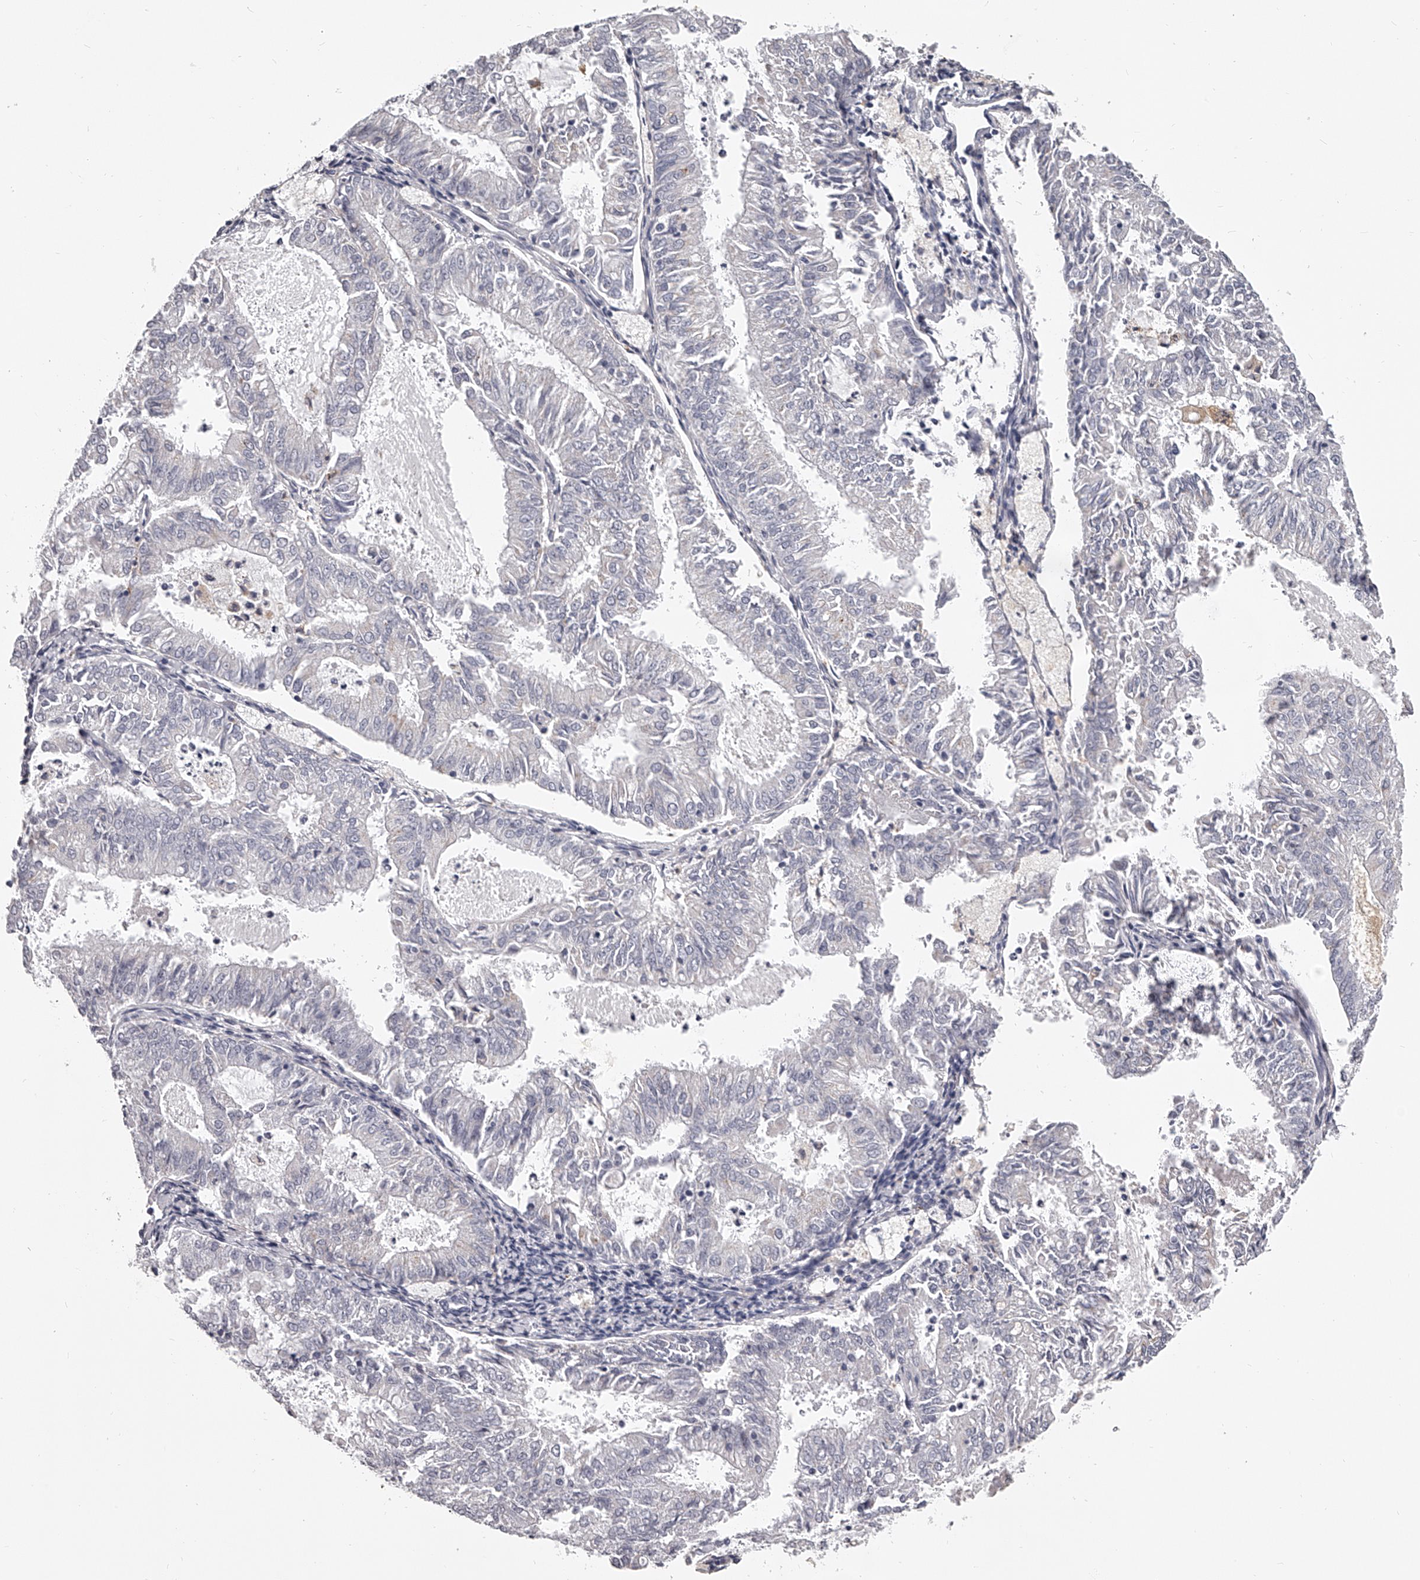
{"staining": {"intensity": "negative", "quantity": "none", "location": "none"}, "tissue": "endometrial cancer", "cell_type": "Tumor cells", "image_type": "cancer", "snomed": [{"axis": "morphology", "description": "Adenocarcinoma, NOS"}, {"axis": "topography", "description": "Endometrium"}], "caption": "DAB immunohistochemical staining of adenocarcinoma (endometrial) exhibits no significant staining in tumor cells. (DAB immunohistochemistry visualized using brightfield microscopy, high magnification).", "gene": "DMRT1", "patient": {"sex": "female", "age": 57}}